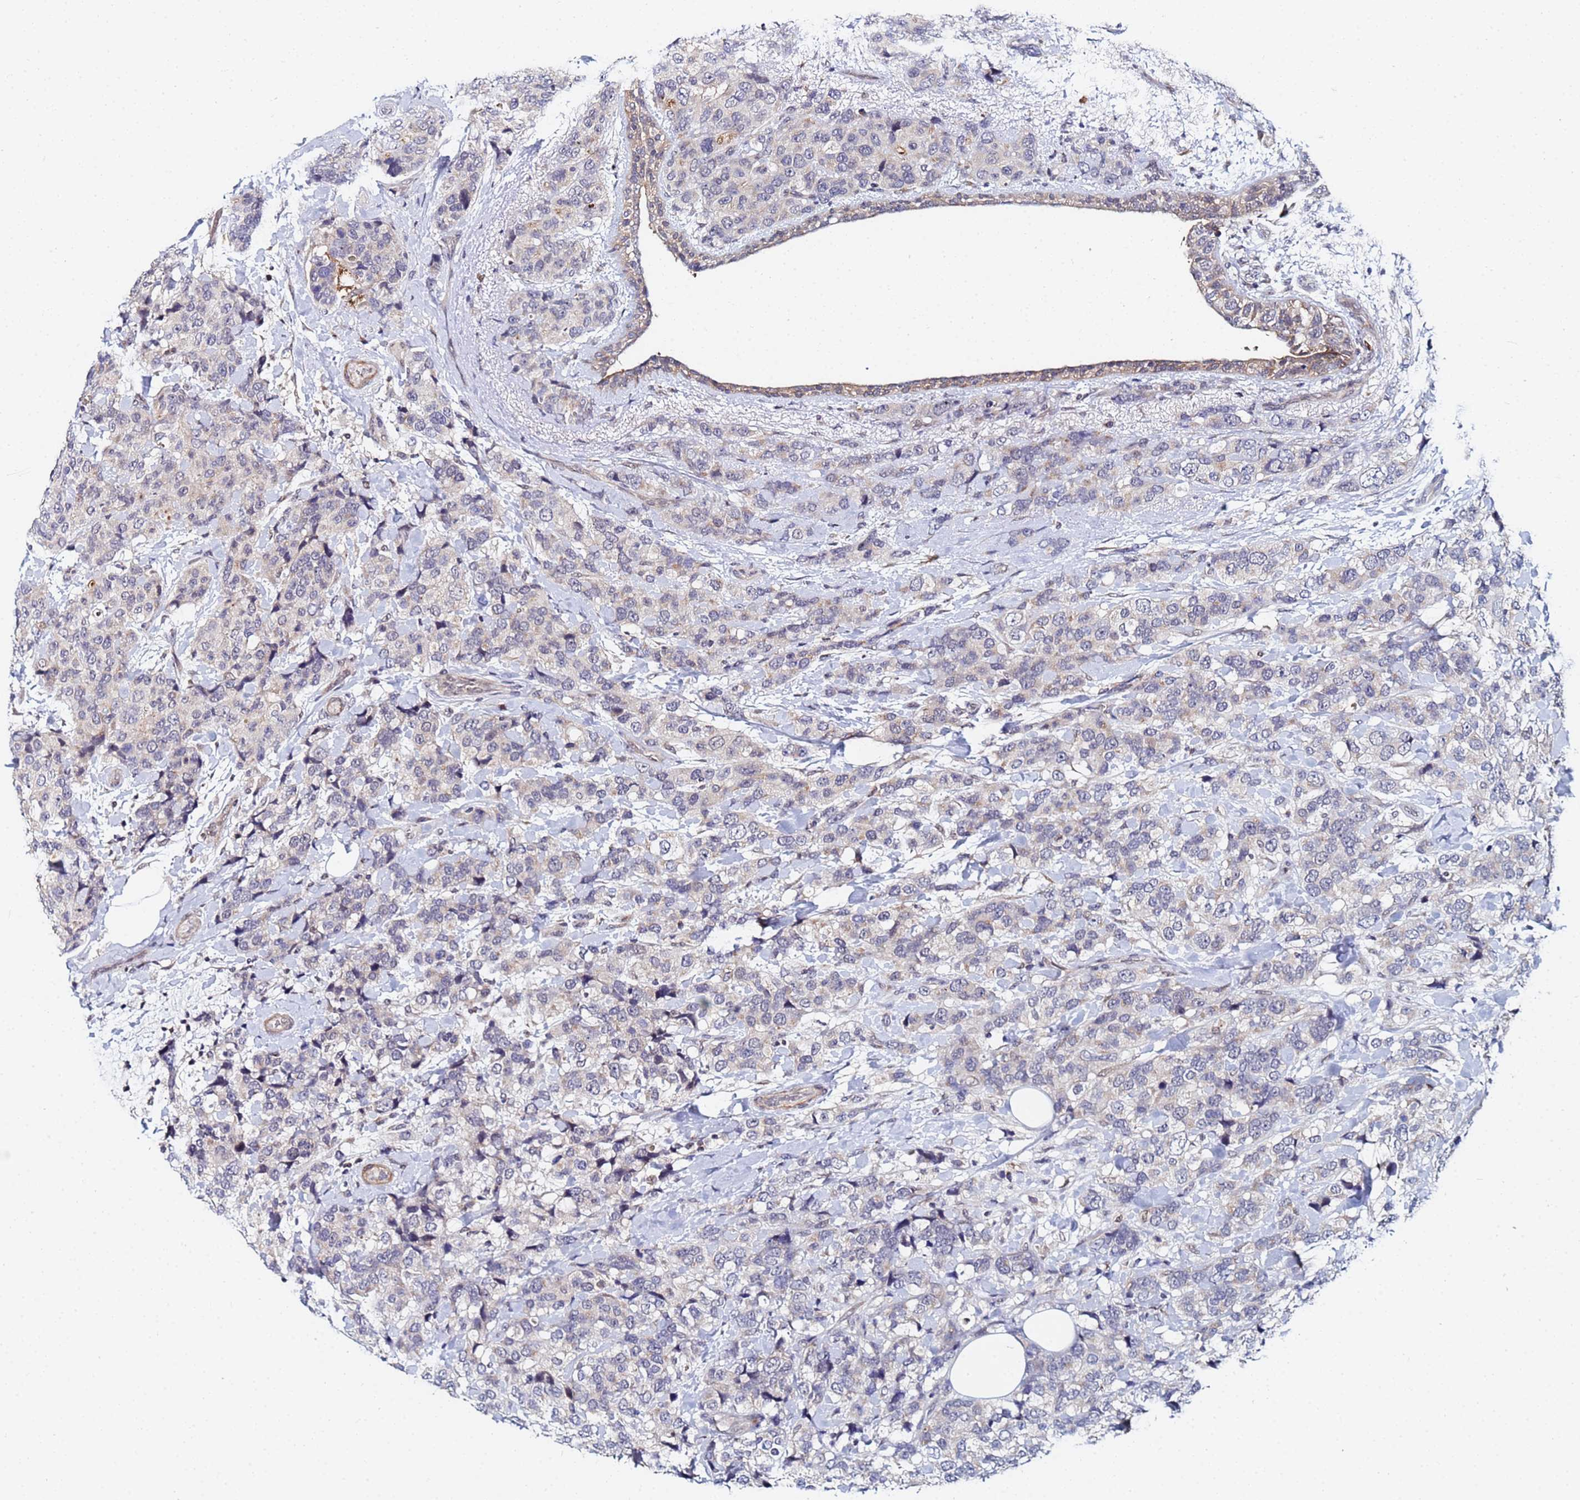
{"staining": {"intensity": "weak", "quantity": "<25%", "location": "cytoplasmic/membranous"}, "tissue": "breast cancer", "cell_type": "Tumor cells", "image_type": "cancer", "snomed": [{"axis": "morphology", "description": "Lobular carcinoma"}, {"axis": "topography", "description": "Breast"}], "caption": "Breast cancer (lobular carcinoma) was stained to show a protein in brown. There is no significant staining in tumor cells.", "gene": "MTCL1", "patient": {"sex": "female", "age": 59}}